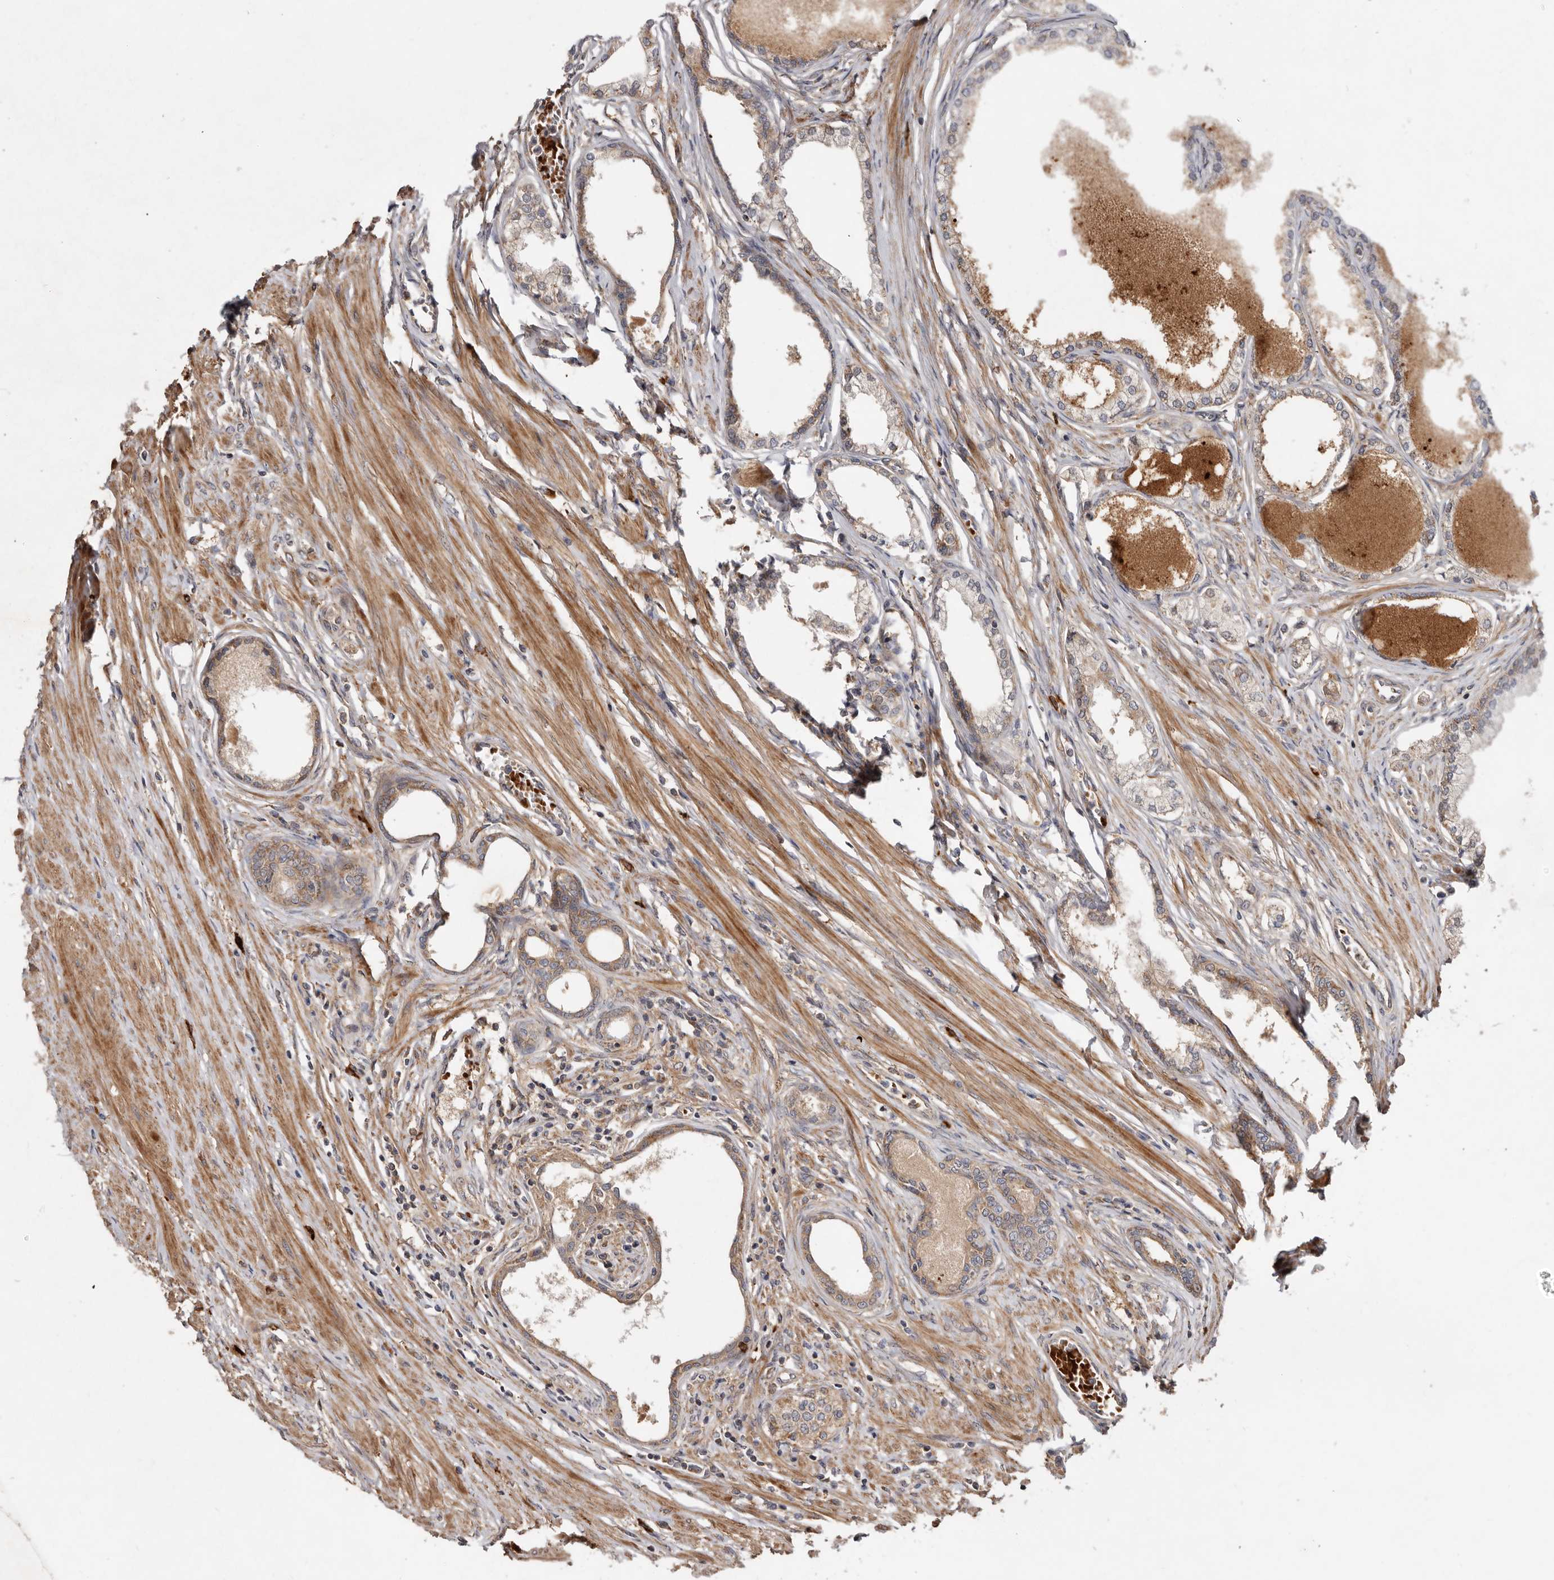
{"staining": {"intensity": "moderate", "quantity": ">75%", "location": "cytoplasmic/membranous"}, "tissue": "prostate", "cell_type": "Glandular cells", "image_type": "normal", "snomed": [{"axis": "morphology", "description": "Normal tissue, NOS"}, {"axis": "morphology", "description": "Urothelial carcinoma, Low grade"}, {"axis": "topography", "description": "Urinary bladder"}, {"axis": "topography", "description": "Prostate"}], "caption": "Moderate cytoplasmic/membranous protein expression is present in approximately >75% of glandular cells in prostate.", "gene": "GOT1L1", "patient": {"sex": "male", "age": 60}}